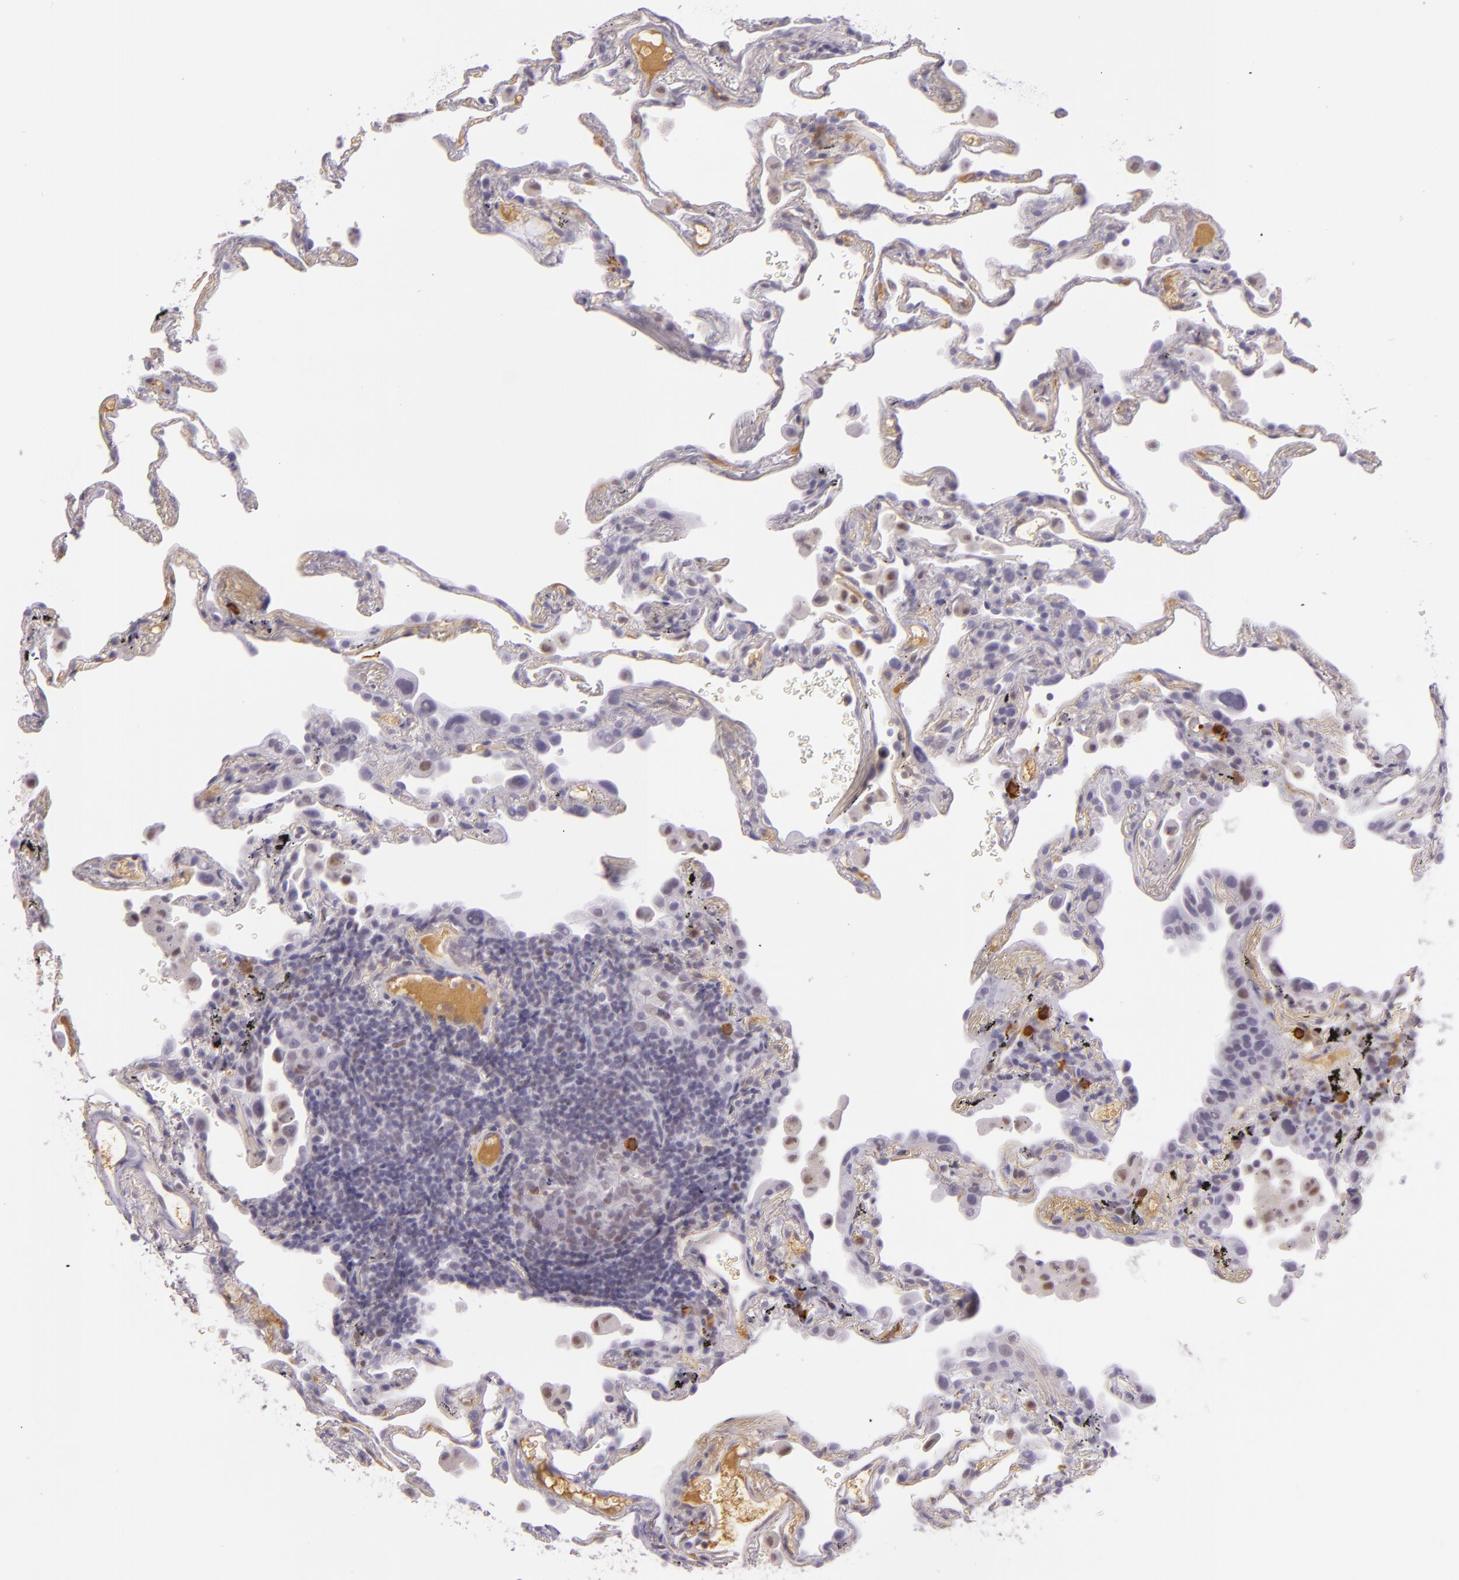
{"staining": {"intensity": "negative", "quantity": "none", "location": "none"}, "tissue": "lung", "cell_type": "Alveolar cells", "image_type": "normal", "snomed": [{"axis": "morphology", "description": "Normal tissue, NOS"}, {"axis": "morphology", "description": "Inflammation, NOS"}, {"axis": "topography", "description": "Lung"}], "caption": "High magnification brightfield microscopy of benign lung stained with DAB (3,3'-diaminobenzidine) (brown) and counterstained with hematoxylin (blue): alveolar cells show no significant expression. (IHC, brightfield microscopy, high magnification).", "gene": "CHEK2", "patient": {"sex": "male", "age": 69}}